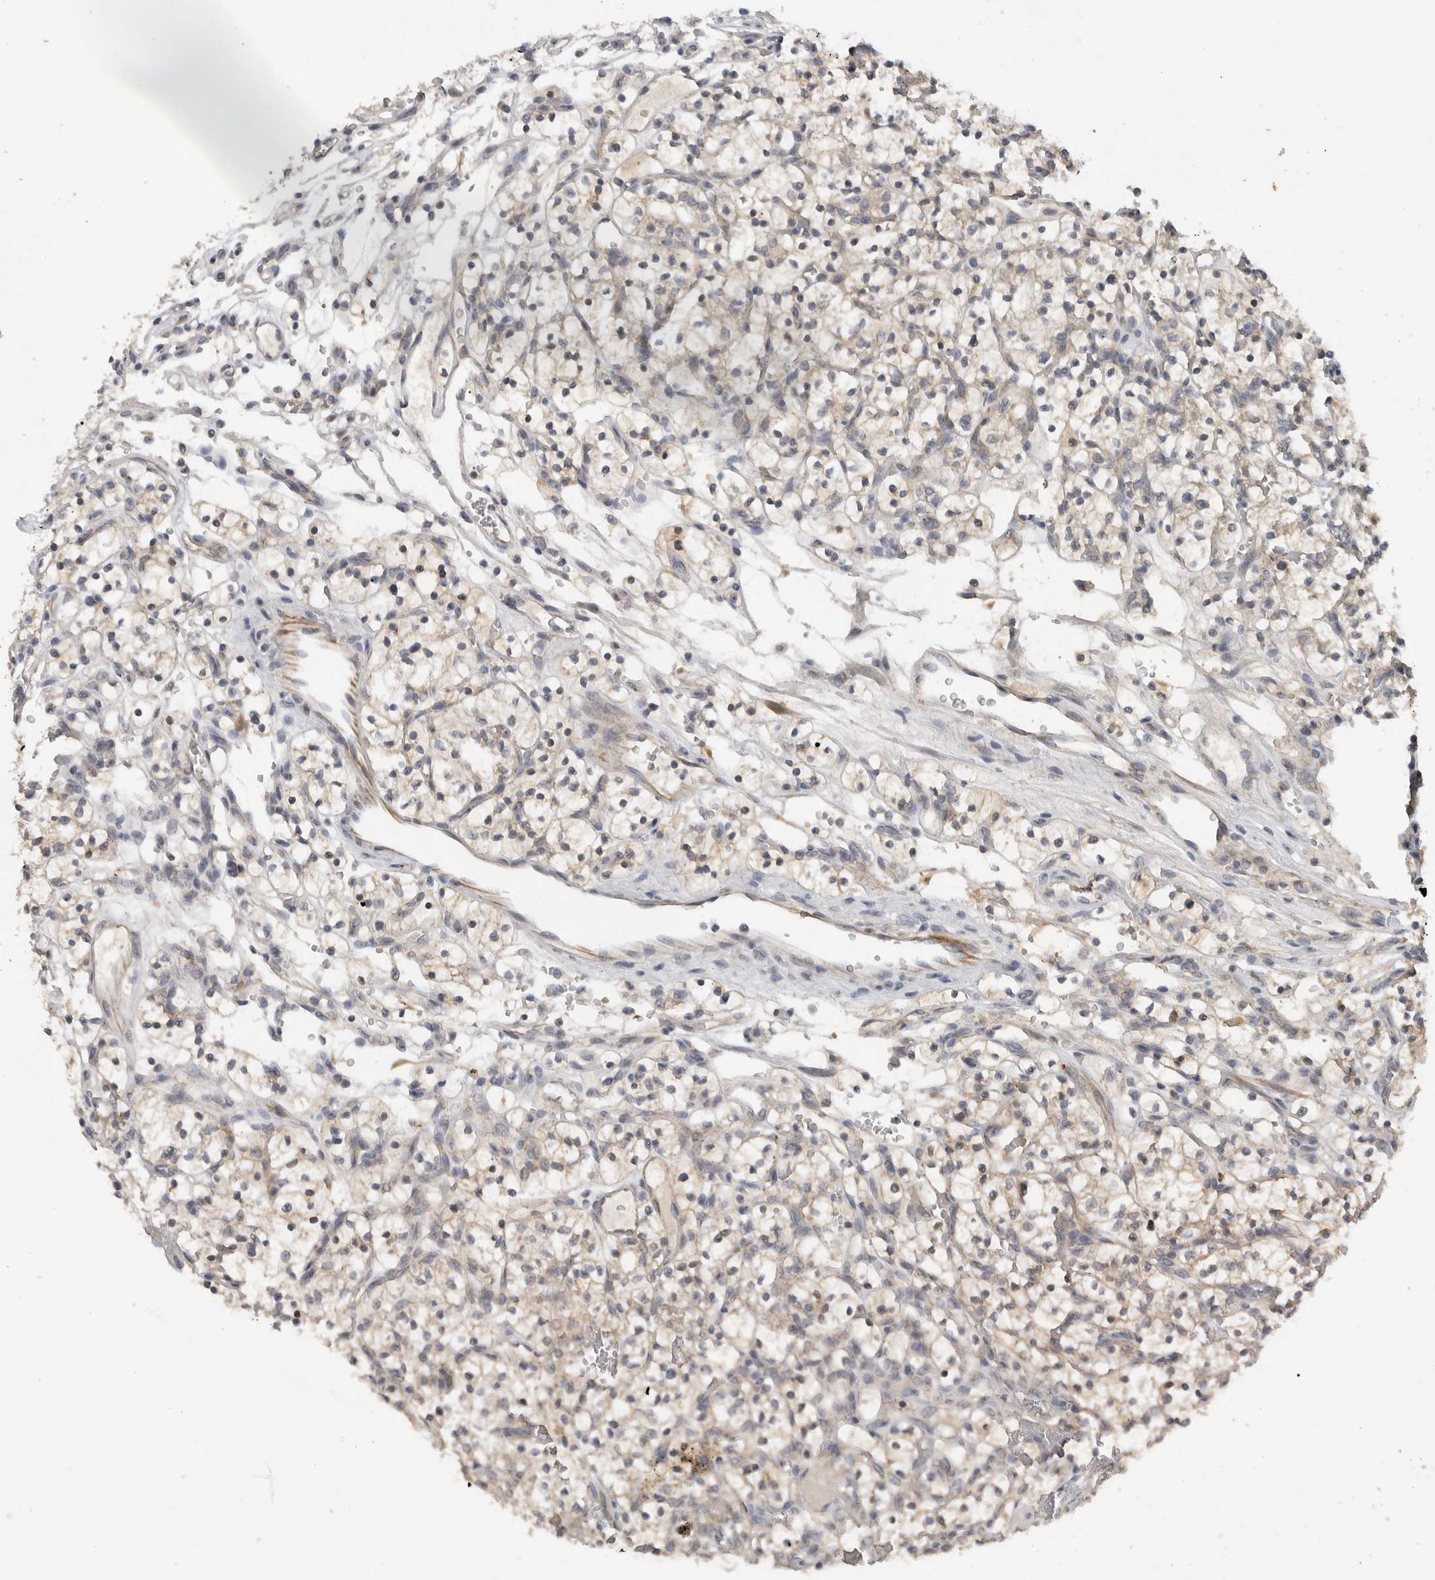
{"staining": {"intensity": "weak", "quantity": ">75%", "location": "cytoplasmic/membranous"}, "tissue": "renal cancer", "cell_type": "Tumor cells", "image_type": "cancer", "snomed": [{"axis": "morphology", "description": "Adenocarcinoma, NOS"}, {"axis": "topography", "description": "Kidney"}], "caption": "Immunohistochemical staining of renal cancer (adenocarcinoma) exhibits low levels of weak cytoplasmic/membranous expression in about >75% of tumor cells. The protein of interest is shown in brown color, while the nuclei are stained blue.", "gene": "DYRK2", "patient": {"sex": "female", "age": 57}}